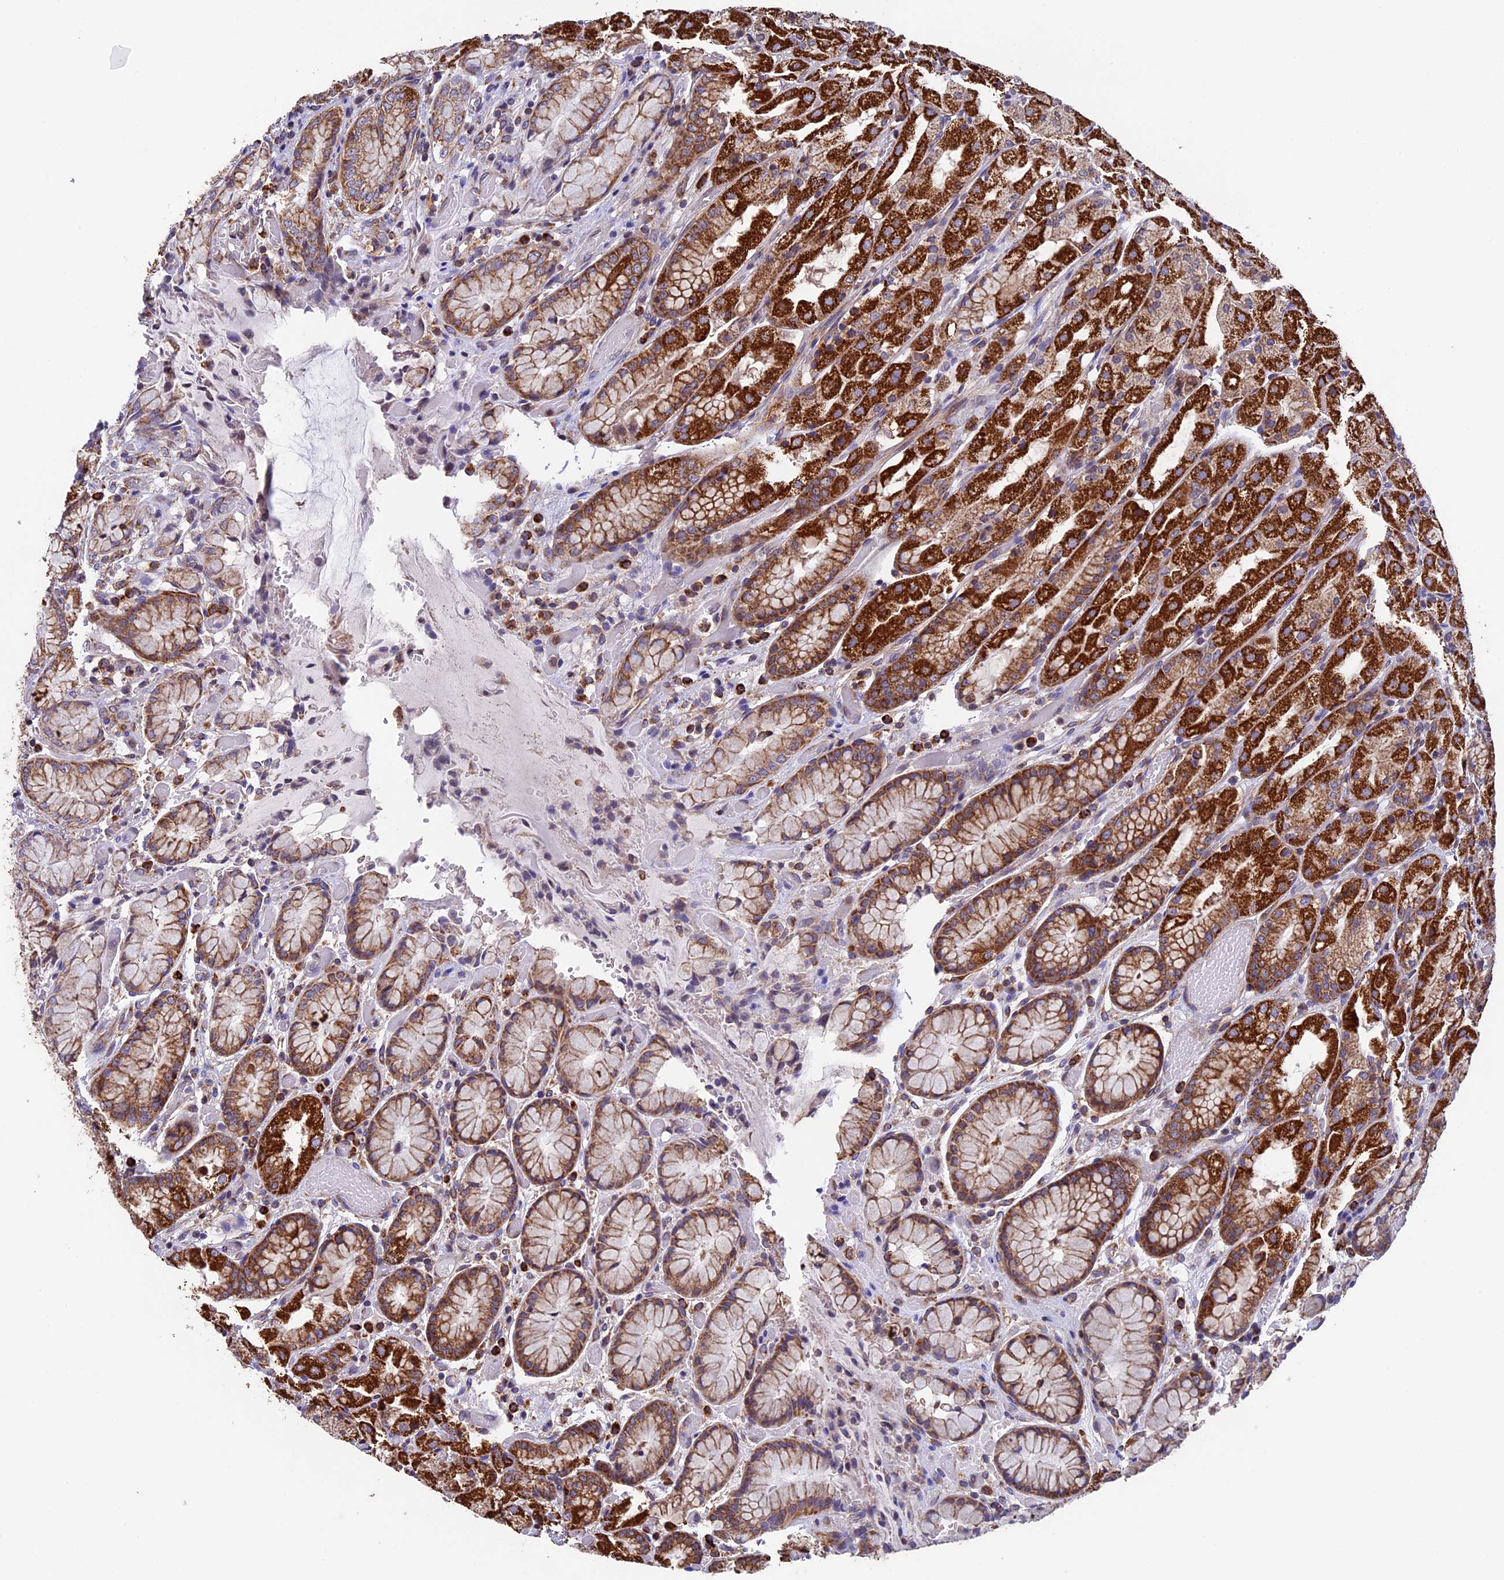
{"staining": {"intensity": "strong", "quantity": ">75%", "location": "cytoplasmic/membranous"}, "tissue": "stomach", "cell_type": "Glandular cells", "image_type": "normal", "snomed": [{"axis": "morphology", "description": "Normal tissue, NOS"}, {"axis": "topography", "description": "Stomach, upper"}], "caption": "Stomach stained with a brown dye exhibits strong cytoplasmic/membranous positive expression in approximately >75% of glandular cells.", "gene": "SLC9A5", "patient": {"sex": "male", "age": 72}}